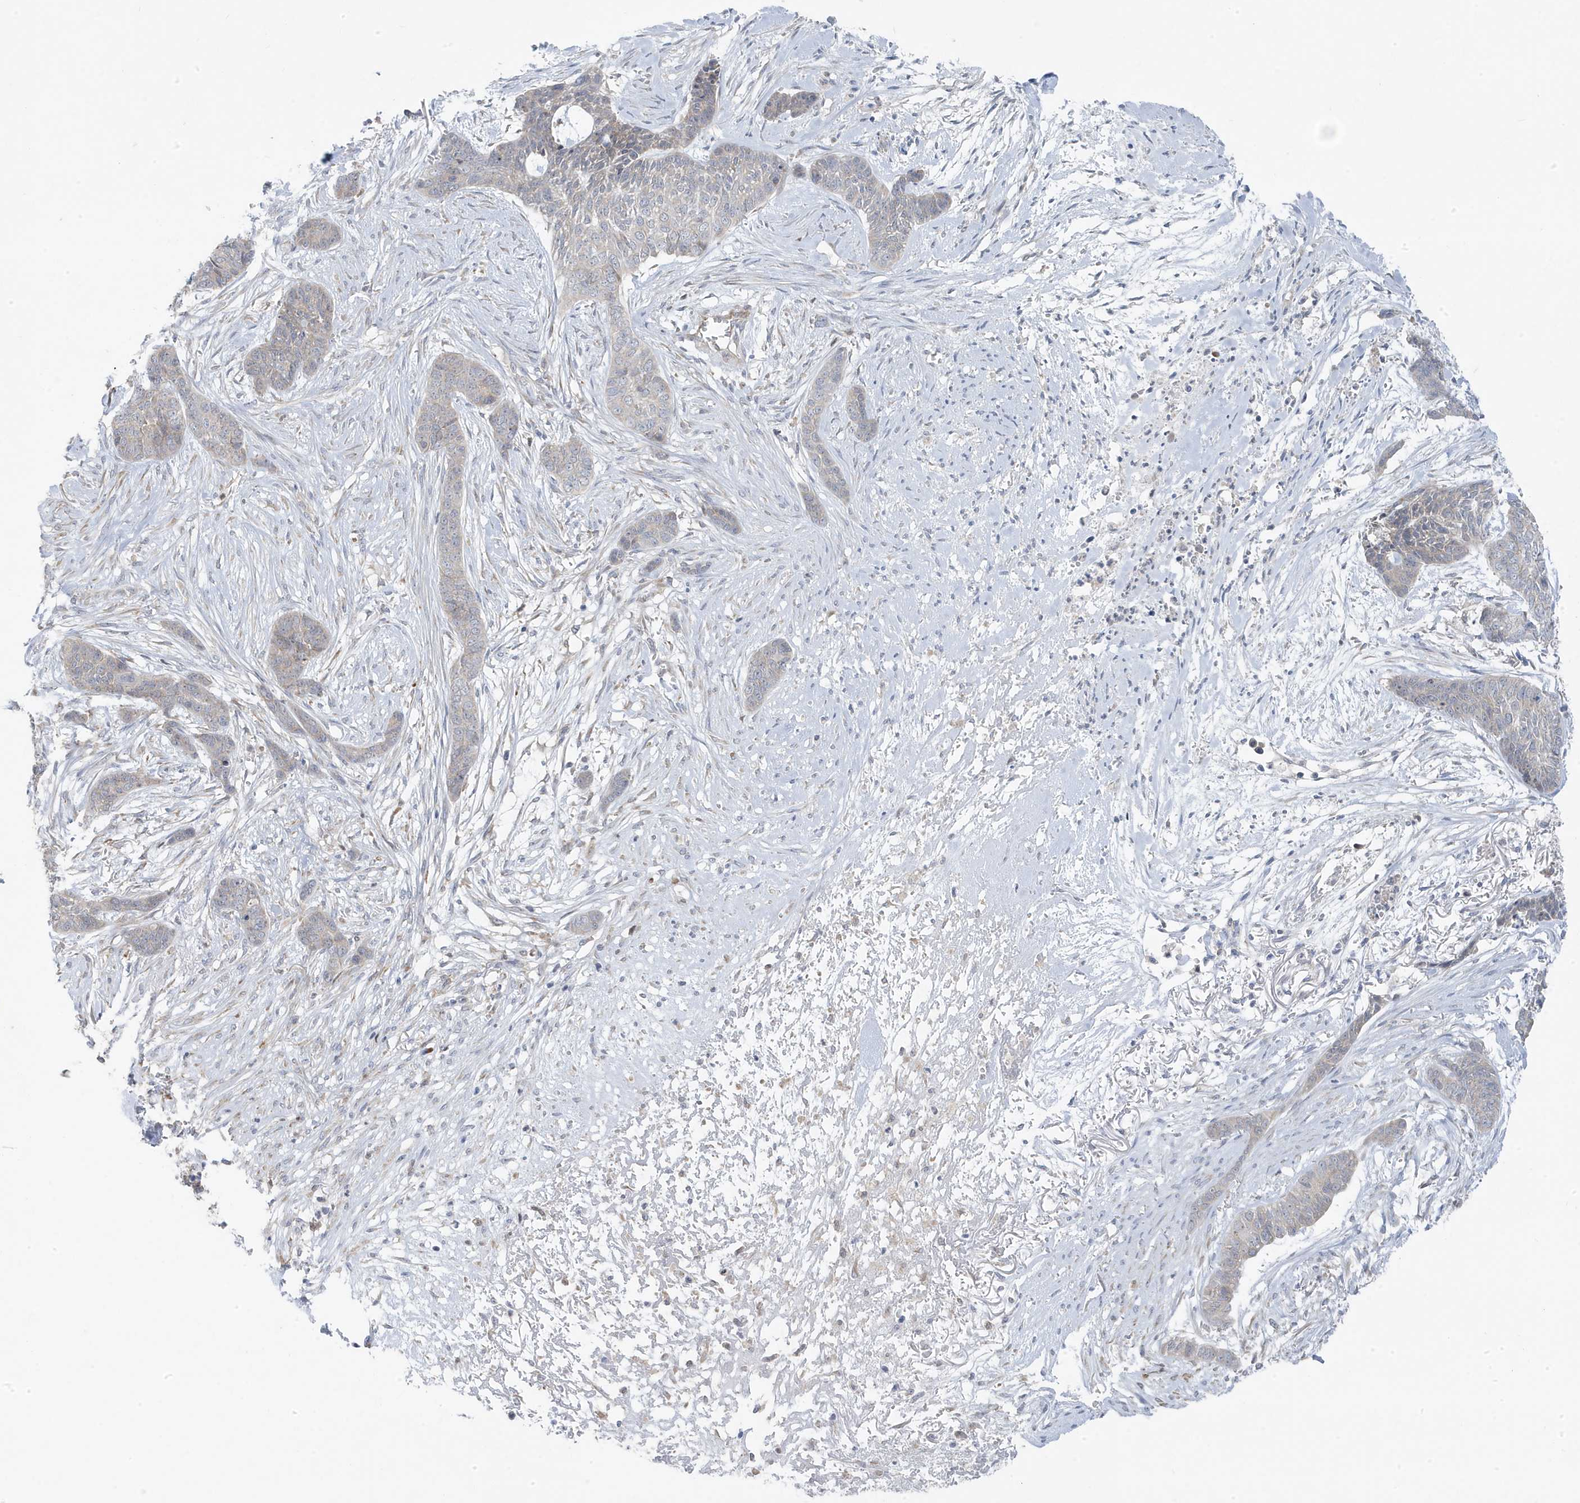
{"staining": {"intensity": "negative", "quantity": "none", "location": "none"}, "tissue": "skin cancer", "cell_type": "Tumor cells", "image_type": "cancer", "snomed": [{"axis": "morphology", "description": "Basal cell carcinoma"}, {"axis": "topography", "description": "Skin"}], "caption": "Immunohistochemical staining of skin cancer reveals no significant positivity in tumor cells.", "gene": "ZNF654", "patient": {"sex": "female", "age": 64}}